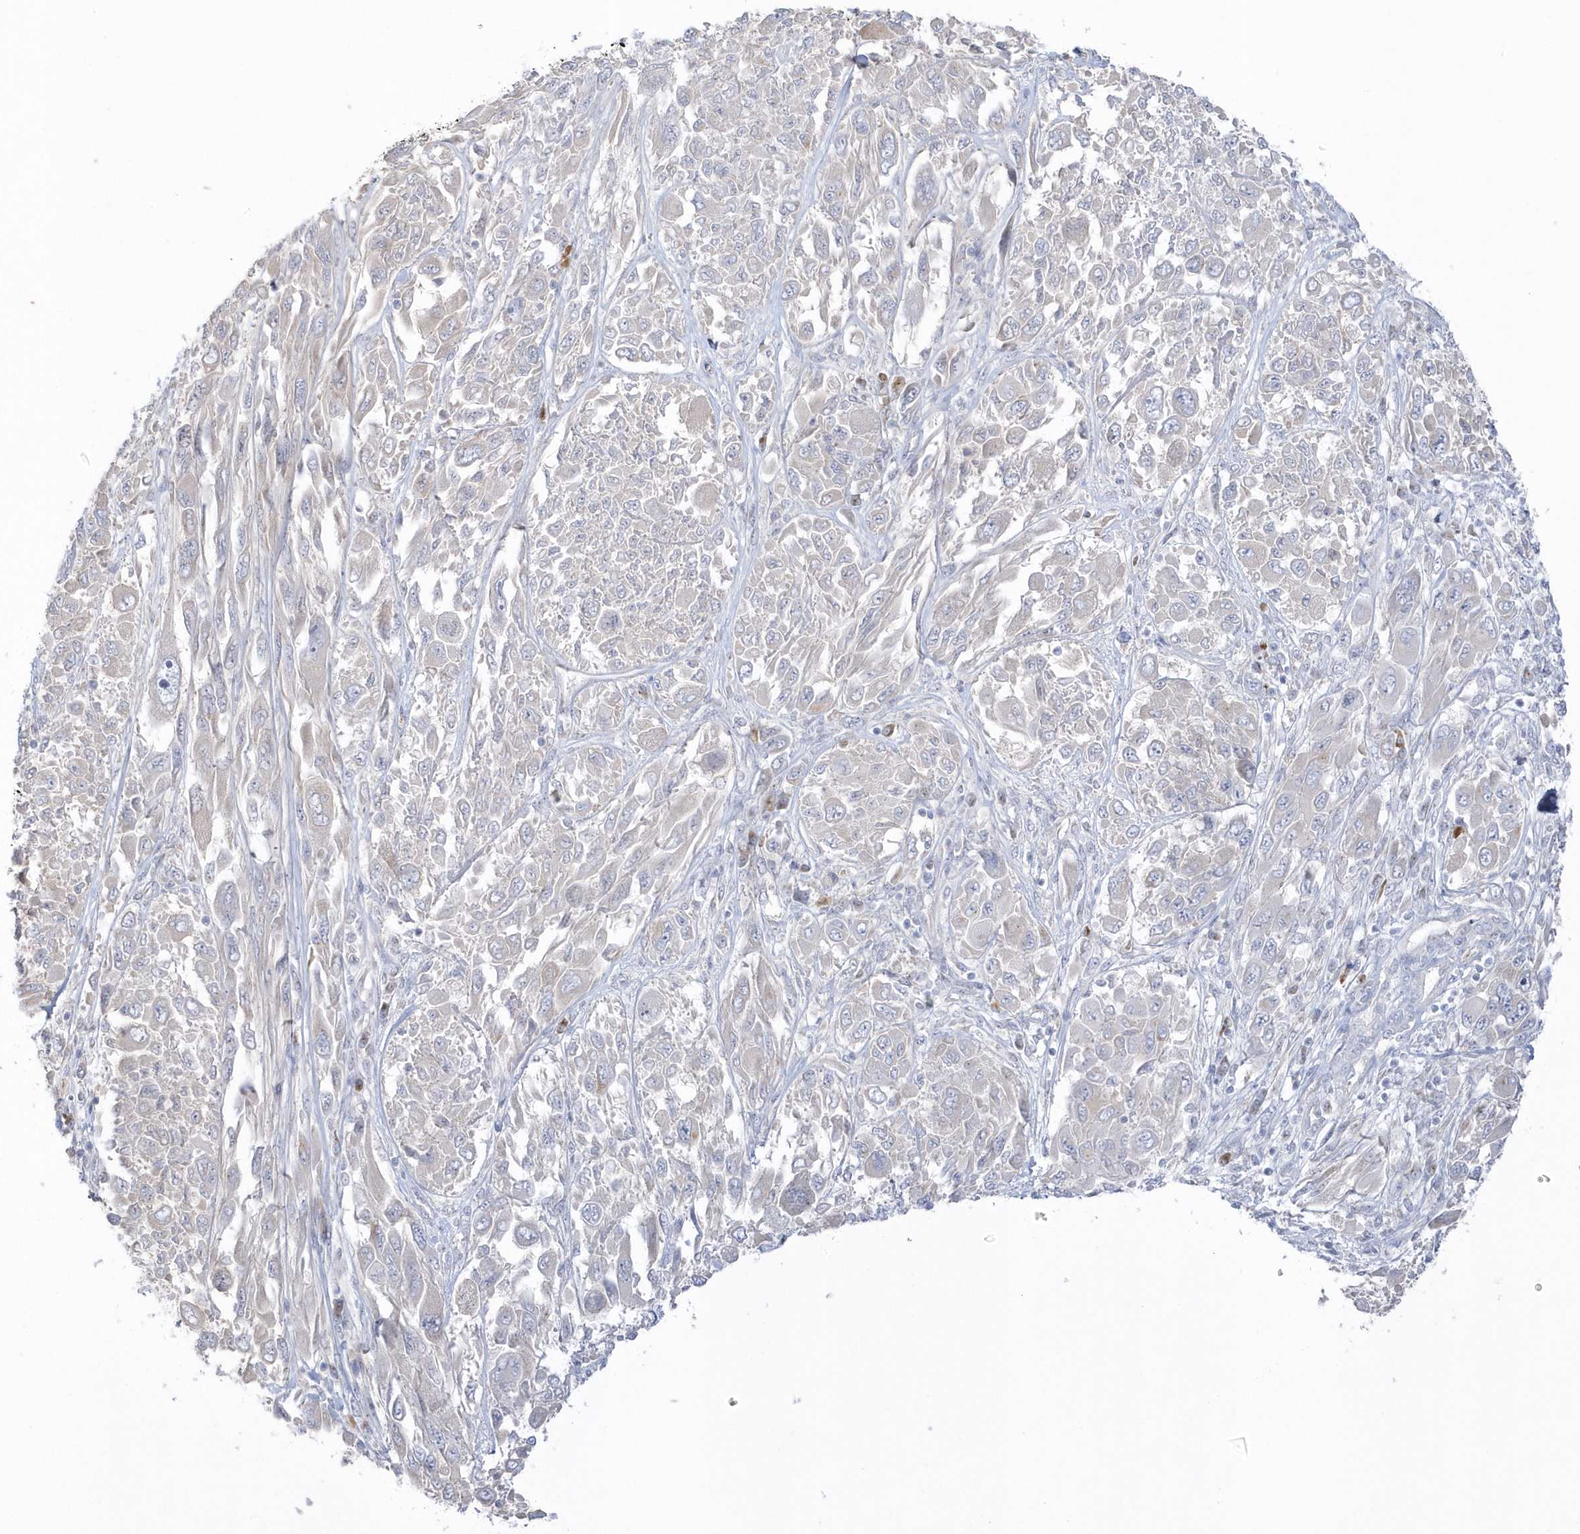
{"staining": {"intensity": "negative", "quantity": "none", "location": "none"}, "tissue": "melanoma", "cell_type": "Tumor cells", "image_type": "cancer", "snomed": [{"axis": "morphology", "description": "Malignant melanoma, NOS"}, {"axis": "topography", "description": "Skin"}], "caption": "Melanoma was stained to show a protein in brown. There is no significant positivity in tumor cells.", "gene": "SEMA3D", "patient": {"sex": "female", "age": 91}}